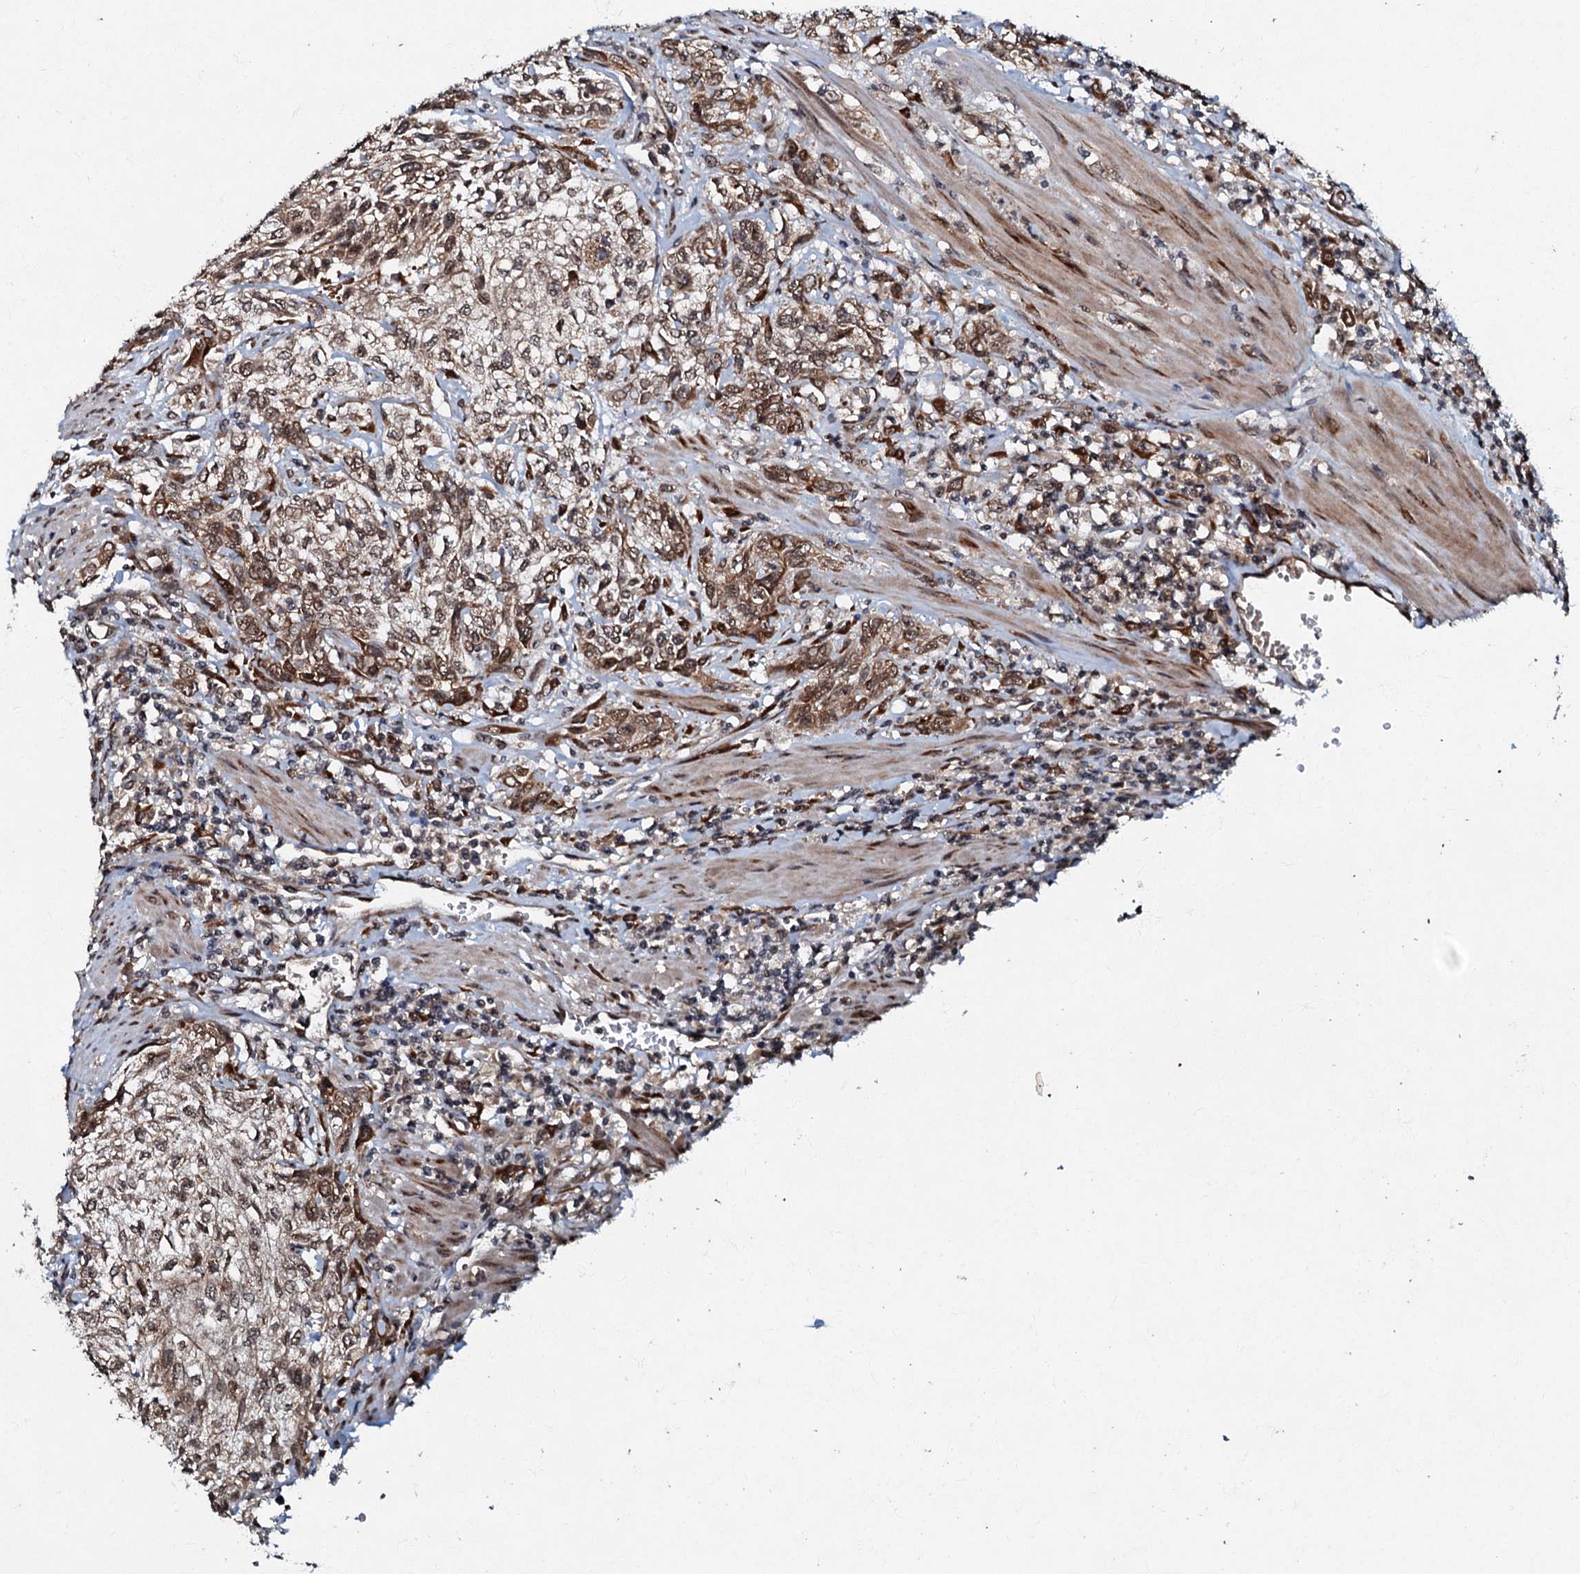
{"staining": {"intensity": "moderate", "quantity": ">75%", "location": "cytoplasmic/membranous,nuclear"}, "tissue": "urothelial cancer", "cell_type": "Tumor cells", "image_type": "cancer", "snomed": [{"axis": "morphology", "description": "Normal tissue, NOS"}, {"axis": "morphology", "description": "Urothelial carcinoma, NOS"}, {"axis": "topography", "description": "Urinary bladder"}, {"axis": "topography", "description": "Peripheral nerve tissue"}], "caption": "Immunohistochemistry image of transitional cell carcinoma stained for a protein (brown), which reveals medium levels of moderate cytoplasmic/membranous and nuclear staining in about >75% of tumor cells.", "gene": "C18orf32", "patient": {"sex": "male", "age": 35}}